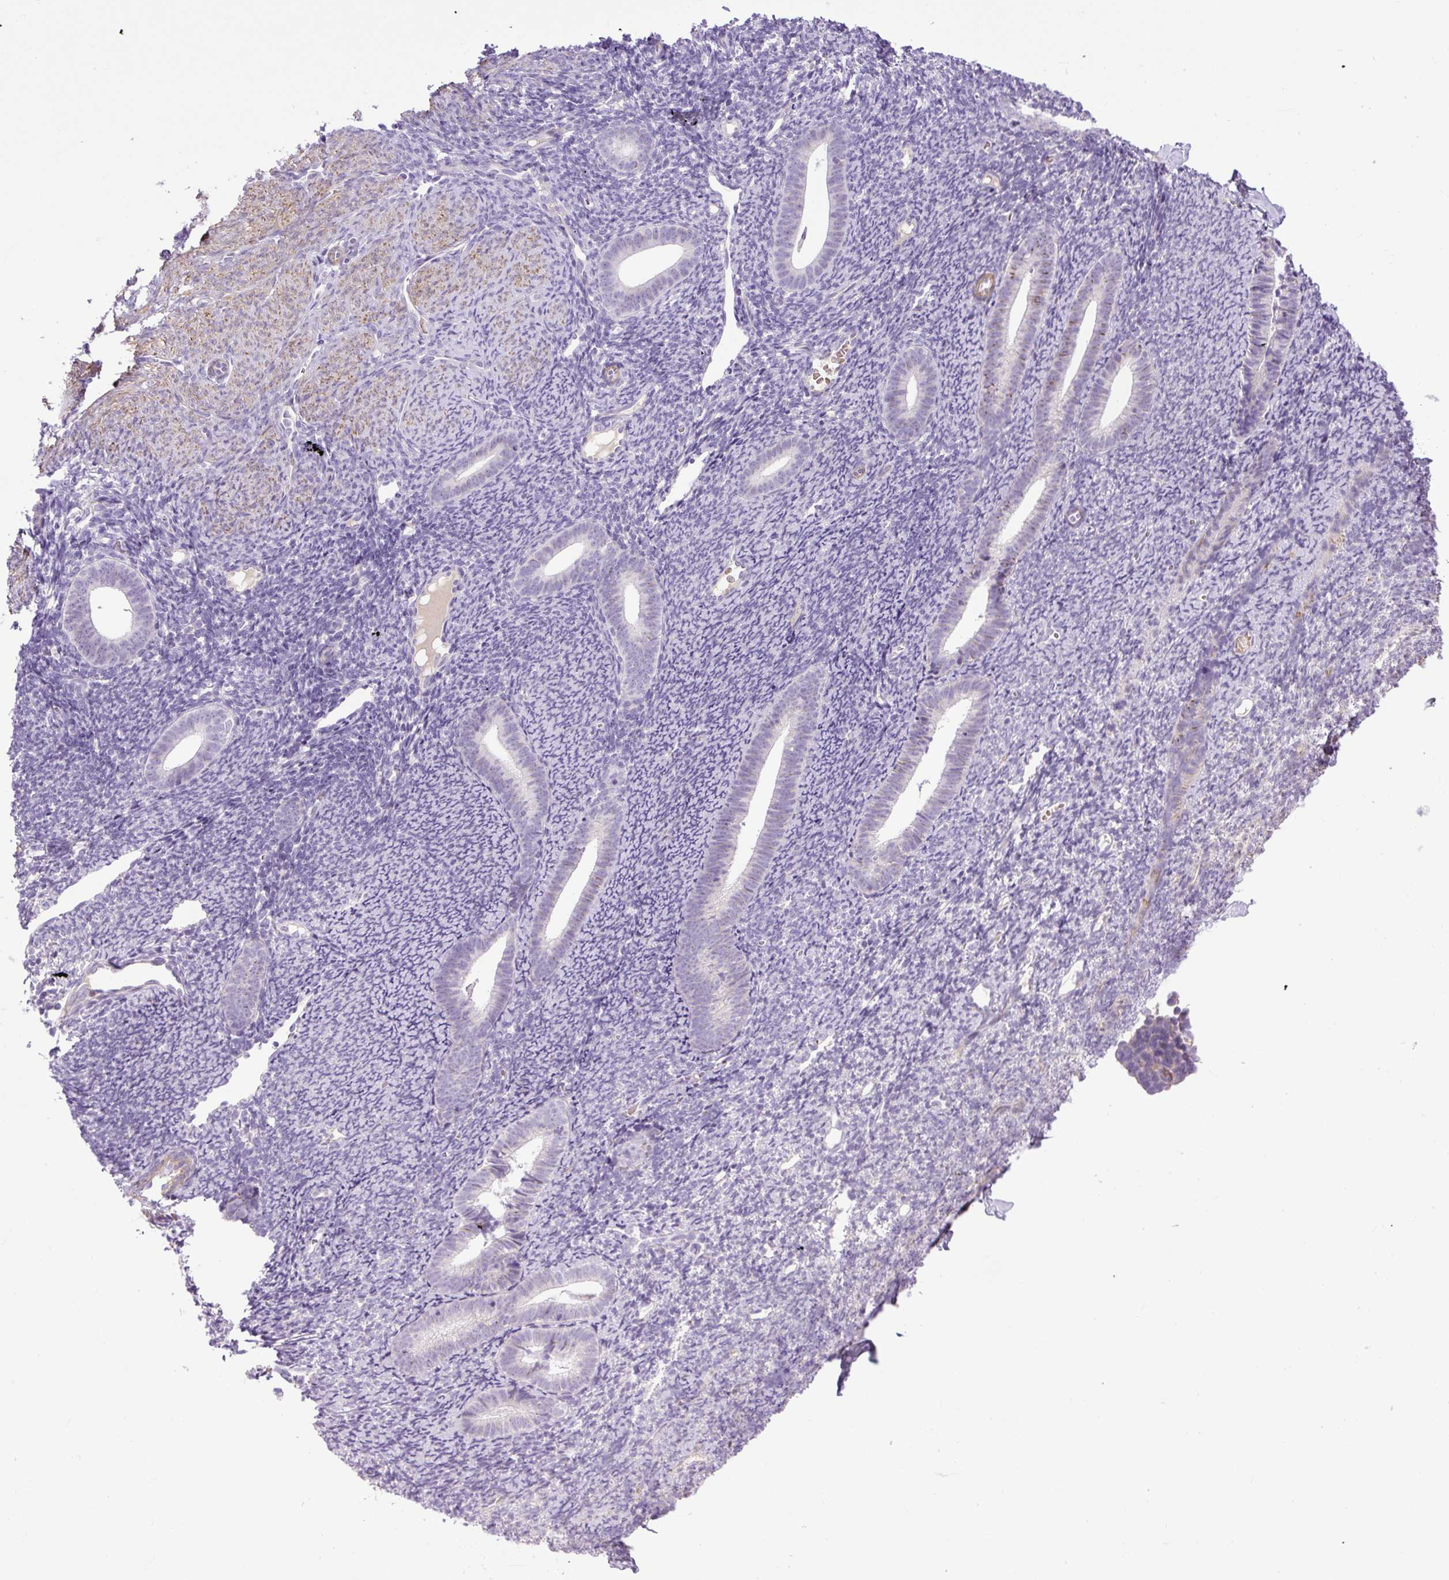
{"staining": {"intensity": "negative", "quantity": "none", "location": "none"}, "tissue": "endometrium", "cell_type": "Cells in endometrial stroma", "image_type": "normal", "snomed": [{"axis": "morphology", "description": "Normal tissue, NOS"}, {"axis": "topography", "description": "Endometrium"}], "caption": "This is an immunohistochemistry micrograph of normal human endometrium. There is no expression in cells in endometrial stroma.", "gene": "VWA7", "patient": {"sex": "female", "age": 39}}